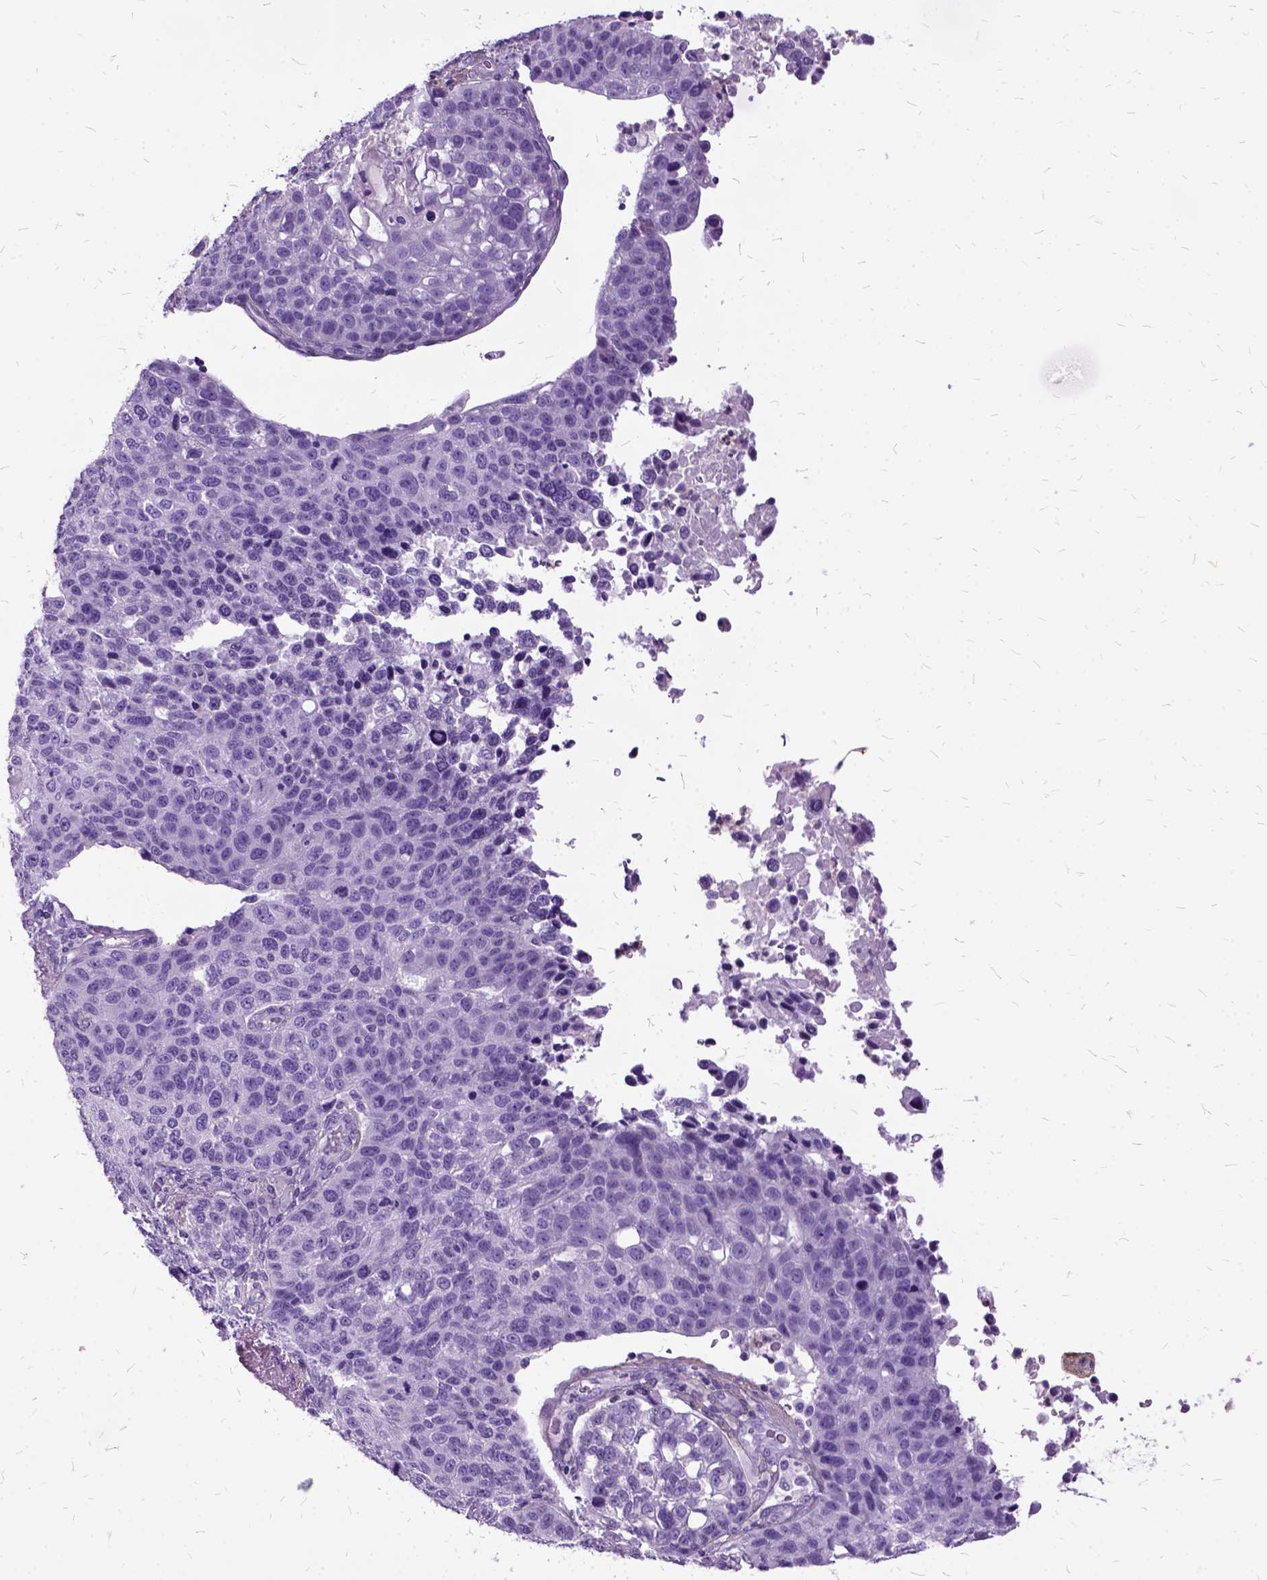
{"staining": {"intensity": "negative", "quantity": "none", "location": "none"}, "tissue": "lung cancer", "cell_type": "Tumor cells", "image_type": "cancer", "snomed": [{"axis": "morphology", "description": "Squamous cell carcinoma, NOS"}, {"axis": "topography", "description": "Lymph node"}, {"axis": "topography", "description": "Lung"}], "caption": "Lung squamous cell carcinoma was stained to show a protein in brown. There is no significant staining in tumor cells. (DAB (3,3'-diaminobenzidine) immunohistochemistry, high magnification).", "gene": "MME", "patient": {"sex": "male", "age": 61}}